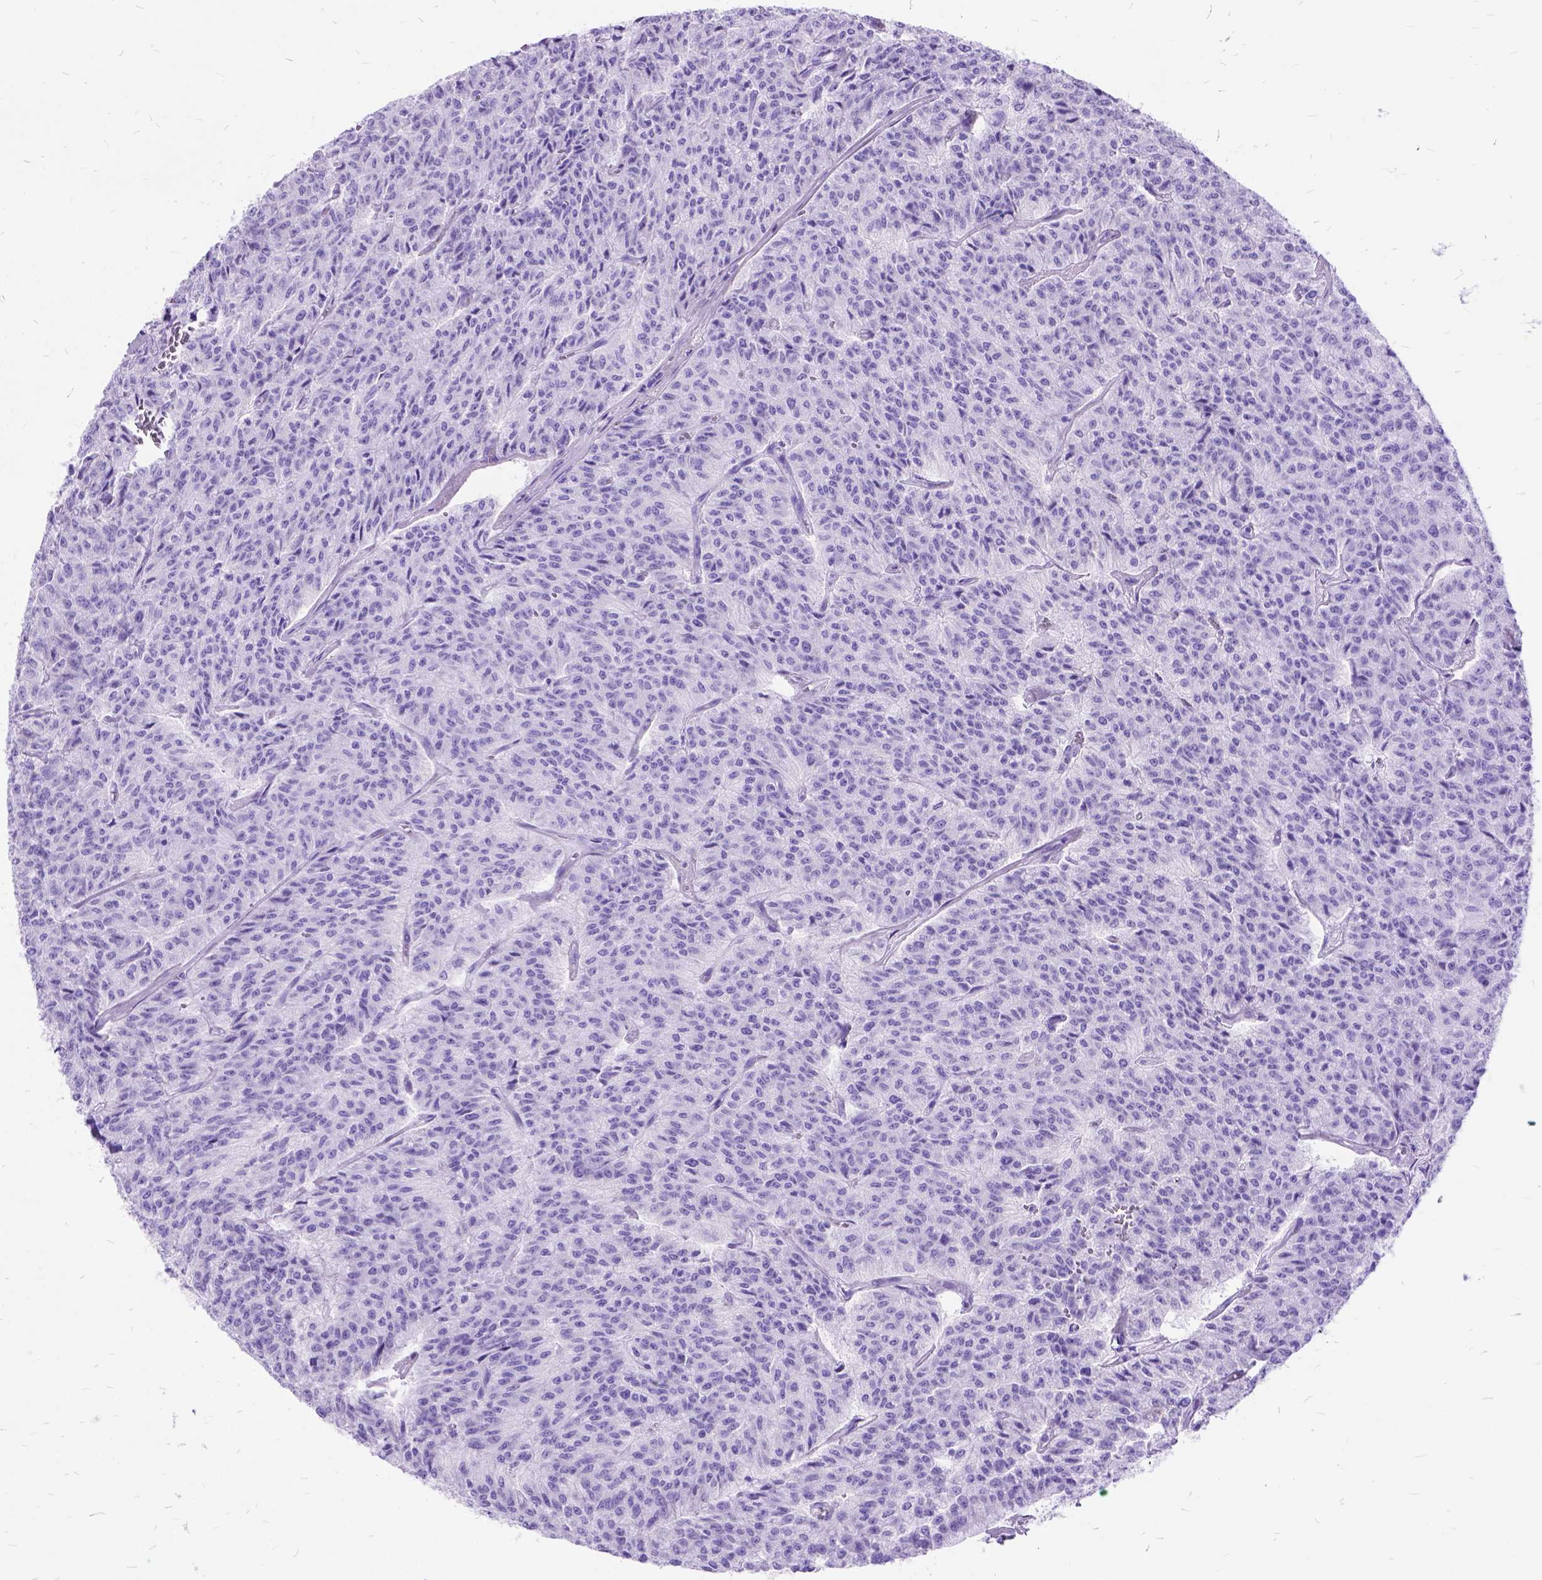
{"staining": {"intensity": "negative", "quantity": "none", "location": "none"}, "tissue": "carcinoid", "cell_type": "Tumor cells", "image_type": "cancer", "snomed": [{"axis": "morphology", "description": "Carcinoid, malignant, NOS"}, {"axis": "topography", "description": "Lung"}], "caption": "High power microscopy micrograph of an IHC histopathology image of carcinoid, revealing no significant positivity in tumor cells.", "gene": "DNAH2", "patient": {"sex": "male", "age": 71}}